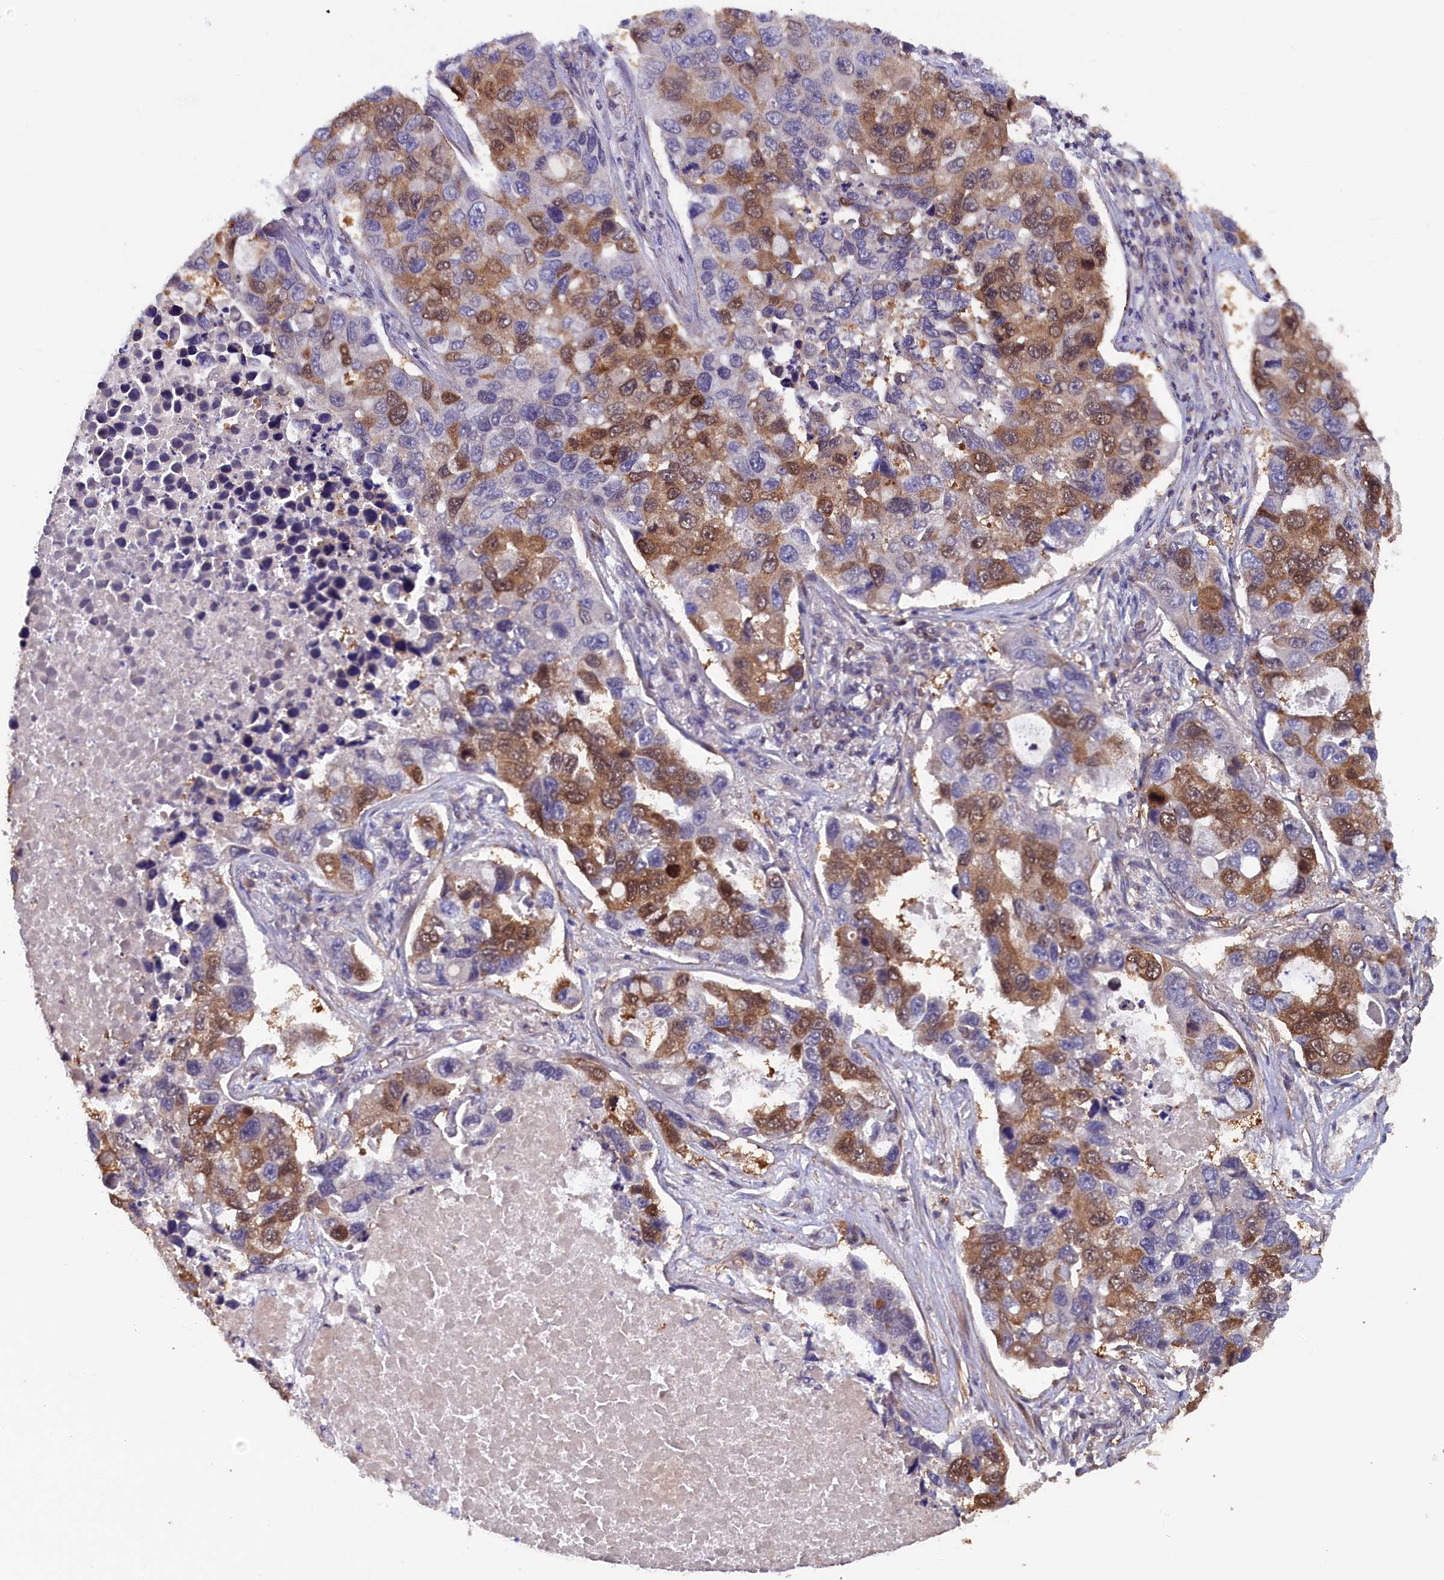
{"staining": {"intensity": "moderate", "quantity": "25%-75%", "location": "cytoplasmic/membranous,nuclear"}, "tissue": "lung cancer", "cell_type": "Tumor cells", "image_type": "cancer", "snomed": [{"axis": "morphology", "description": "Adenocarcinoma, NOS"}, {"axis": "topography", "description": "Lung"}], "caption": "DAB (3,3'-diaminobenzidine) immunohistochemical staining of lung cancer reveals moderate cytoplasmic/membranous and nuclear protein expression in about 25%-75% of tumor cells.", "gene": "JPT2", "patient": {"sex": "male", "age": 64}}